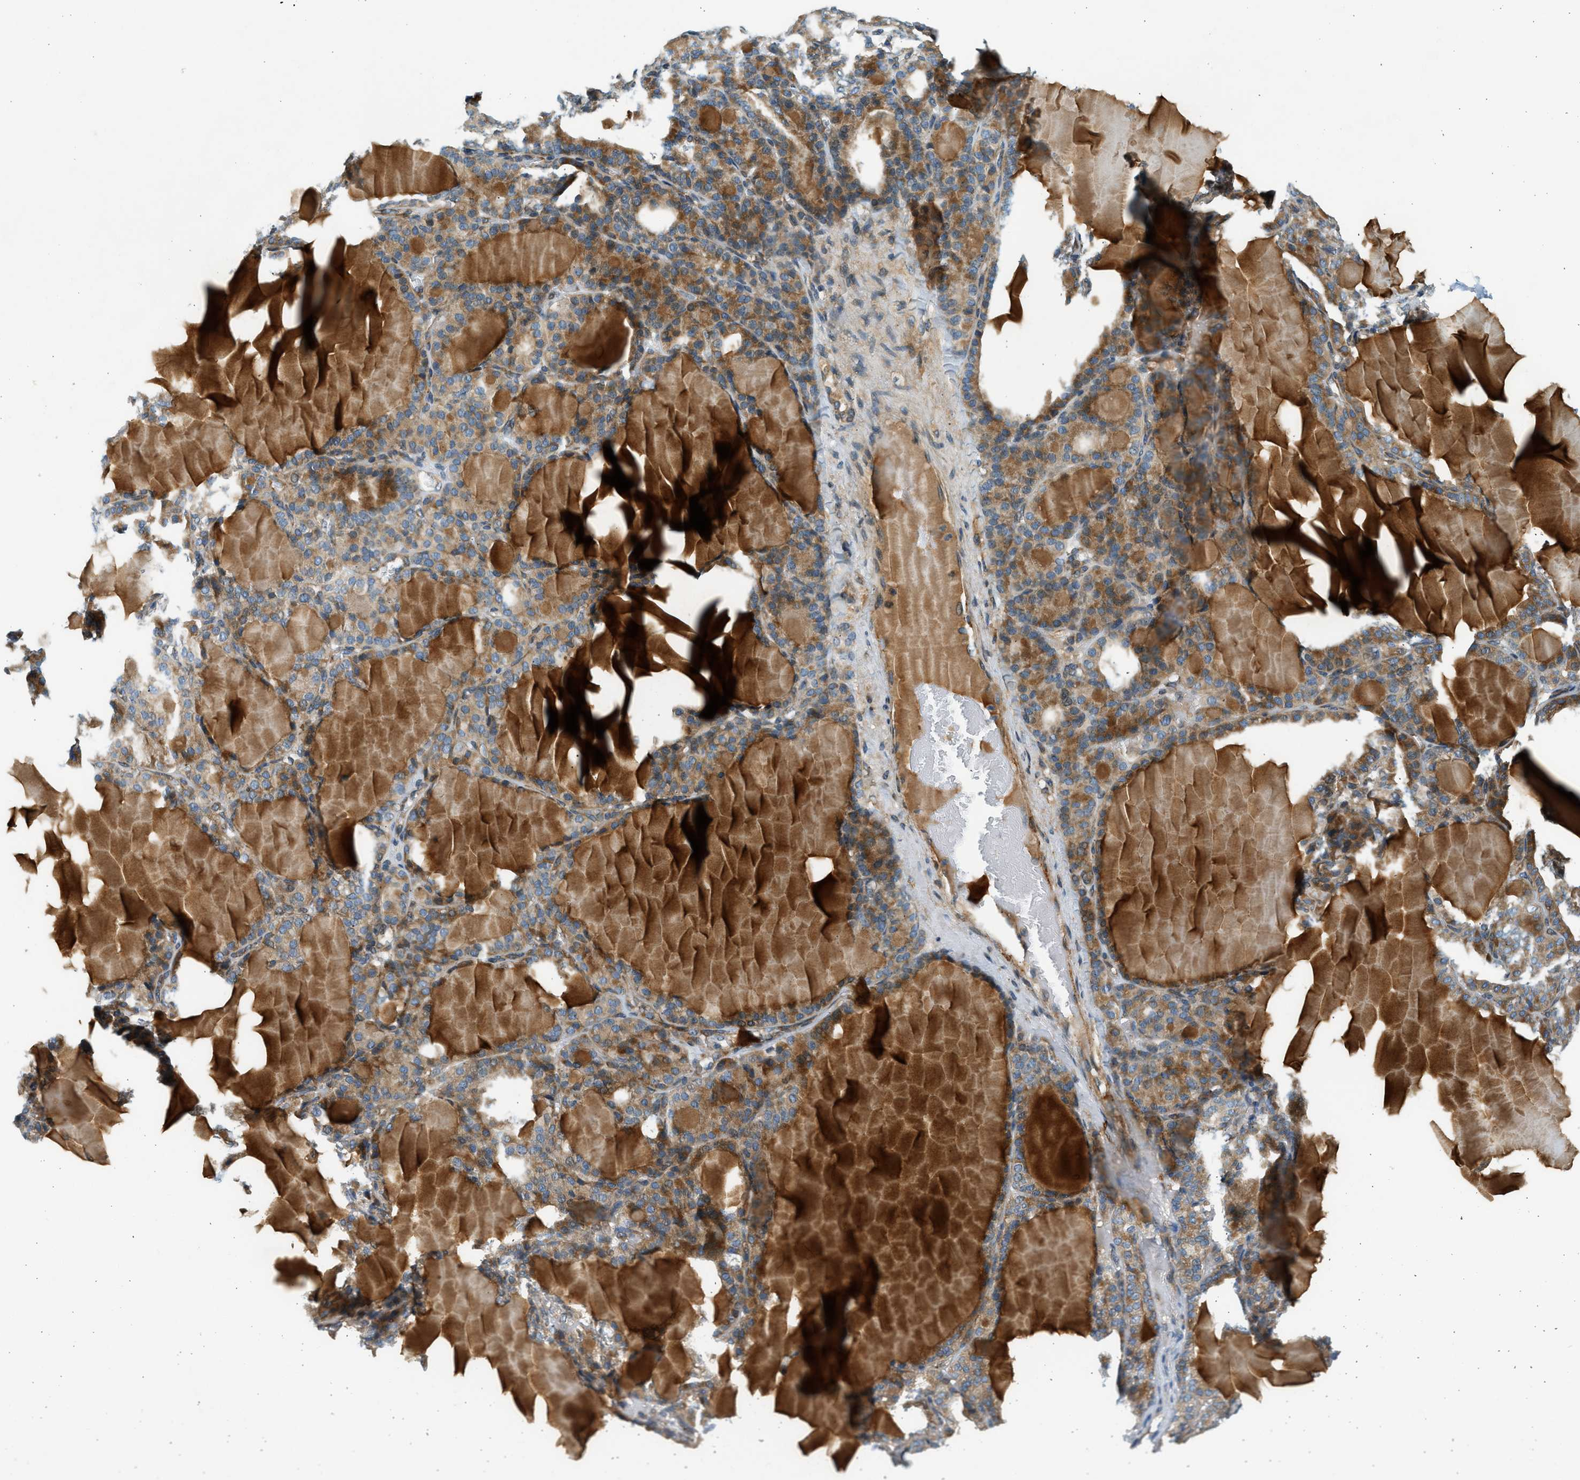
{"staining": {"intensity": "moderate", "quantity": ">75%", "location": "cytoplasmic/membranous"}, "tissue": "thyroid gland", "cell_type": "Glandular cells", "image_type": "normal", "snomed": [{"axis": "morphology", "description": "Normal tissue, NOS"}, {"axis": "topography", "description": "Thyroid gland"}], "caption": "This is a photomicrograph of immunohistochemistry staining of unremarkable thyroid gland, which shows moderate positivity in the cytoplasmic/membranous of glandular cells.", "gene": "KDELR2", "patient": {"sex": "female", "age": 28}}